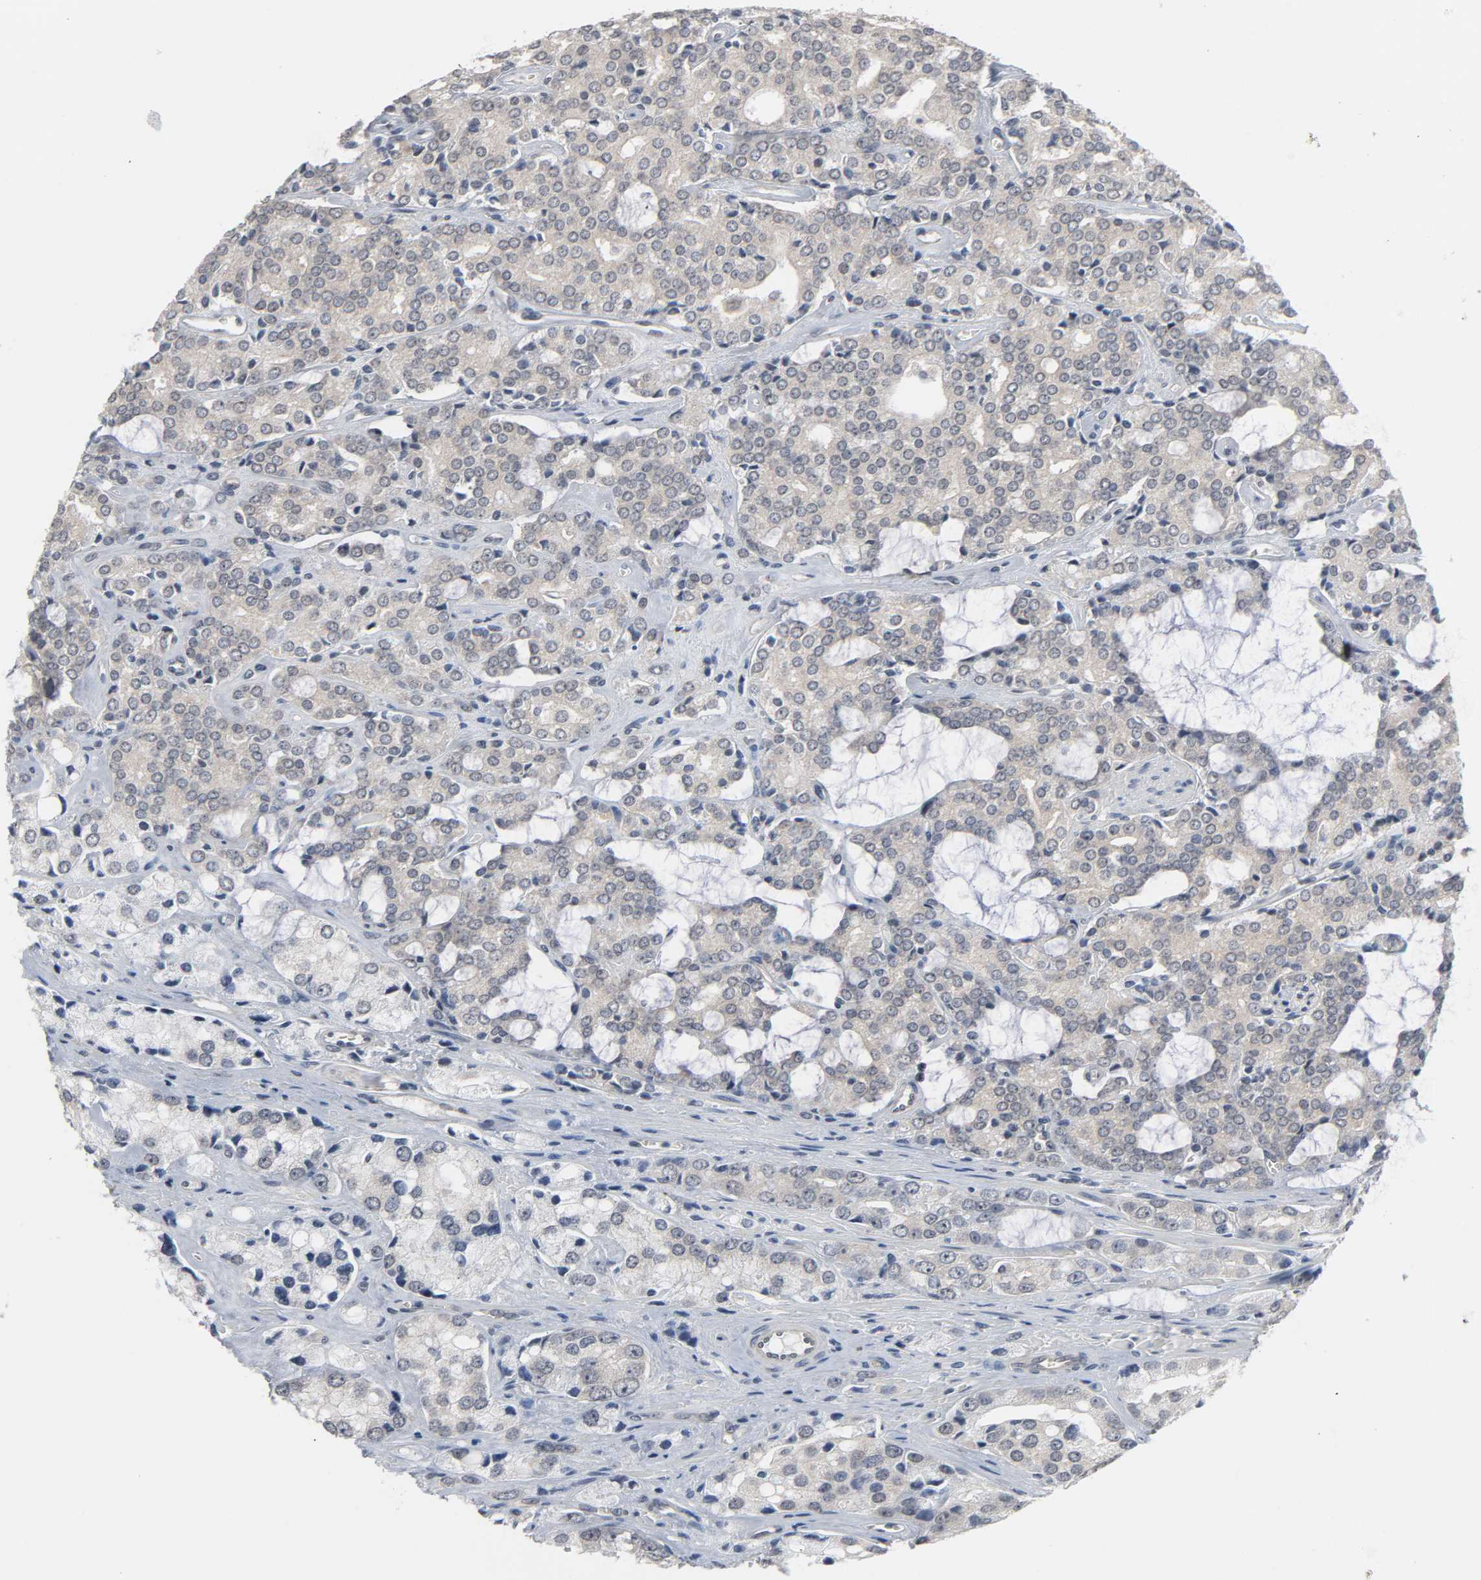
{"staining": {"intensity": "weak", "quantity": "25%-75%", "location": "cytoplasmic/membranous"}, "tissue": "prostate cancer", "cell_type": "Tumor cells", "image_type": "cancer", "snomed": [{"axis": "morphology", "description": "Adenocarcinoma, High grade"}, {"axis": "topography", "description": "Prostate"}], "caption": "A micrograph showing weak cytoplasmic/membranous staining in about 25%-75% of tumor cells in adenocarcinoma (high-grade) (prostate), as visualized by brown immunohistochemical staining.", "gene": "ACSS2", "patient": {"sex": "male", "age": 67}}